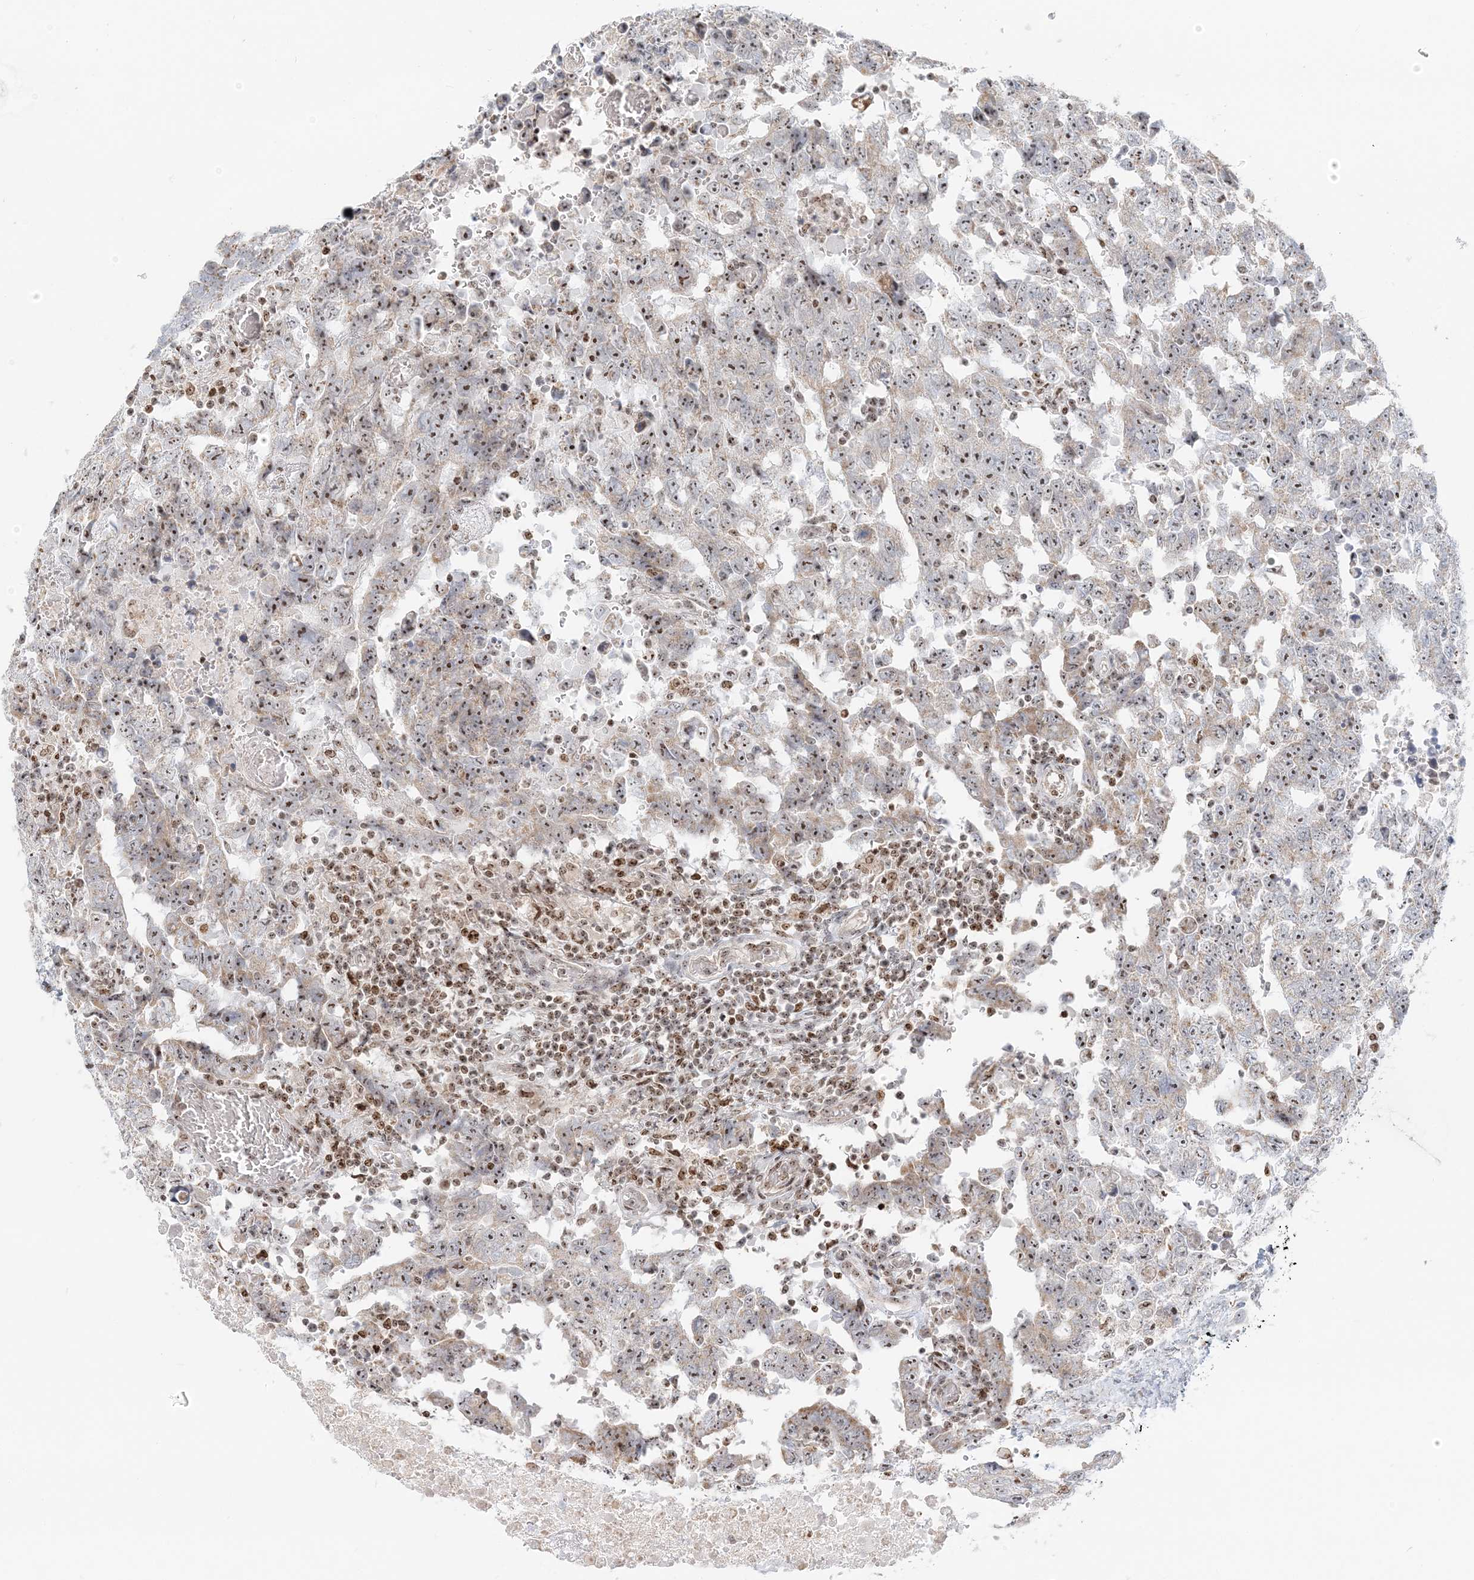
{"staining": {"intensity": "moderate", "quantity": ">75%", "location": "nuclear"}, "tissue": "testis cancer", "cell_type": "Tumor cells", "image_type": "cancer", "snomed": [{"axis": "morphology", "description": "Carcinoma, Embryonal, NOS"}, {"axis": "topography", "description": "Testis"}], "caption": "There is medium levels of moderate nuclear expression in tumor cells of testis cancer, as demonstrated by immunohistochemical staining (brown color).", "gene": "UBE2F", "patient": {"sex": "male", "age": 26}}